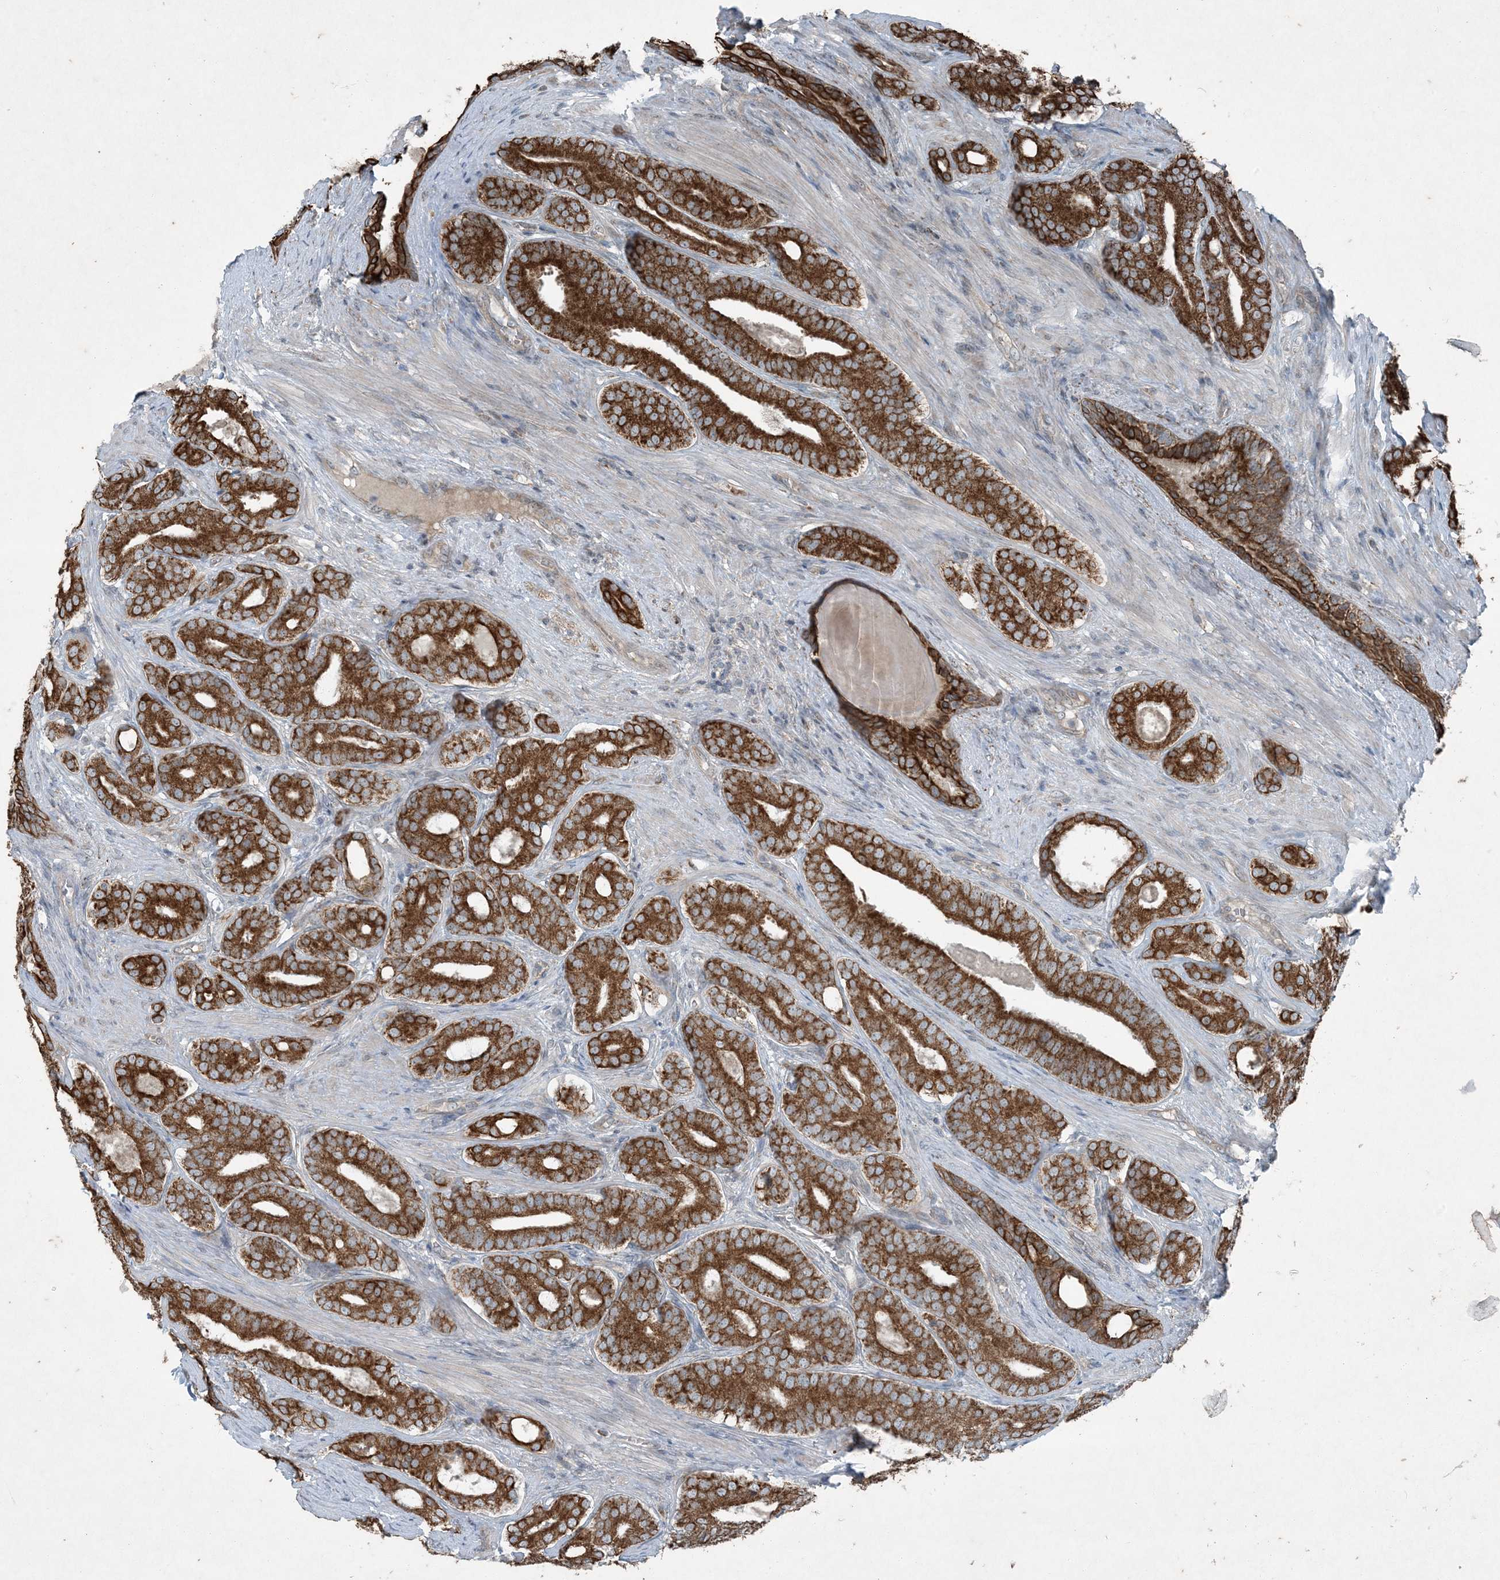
{"staining": {"intensity": "strong", "quantity": ">75%", "location": "cytoplasmic/membranous"}, "tissue": "prostate cancer", "cell_type": "Tumor cells", "image_type": "cancer", "snomed": [{"axis": "morphology", "description": "Adenocarcinoma, High grade"}, {"axis": "topography", "description": "Prostate"}], "caption": "This image shows prostate cancer (high-grade adenocarcinoma) stained with IHC to label a protein in brown. The cytoplasmic/membranous of tumor cells show strong positivity for the protein. Nuclei are counter-stained blue.", "gene": "PC", "patient": {"sex": "male", "age": 60}}